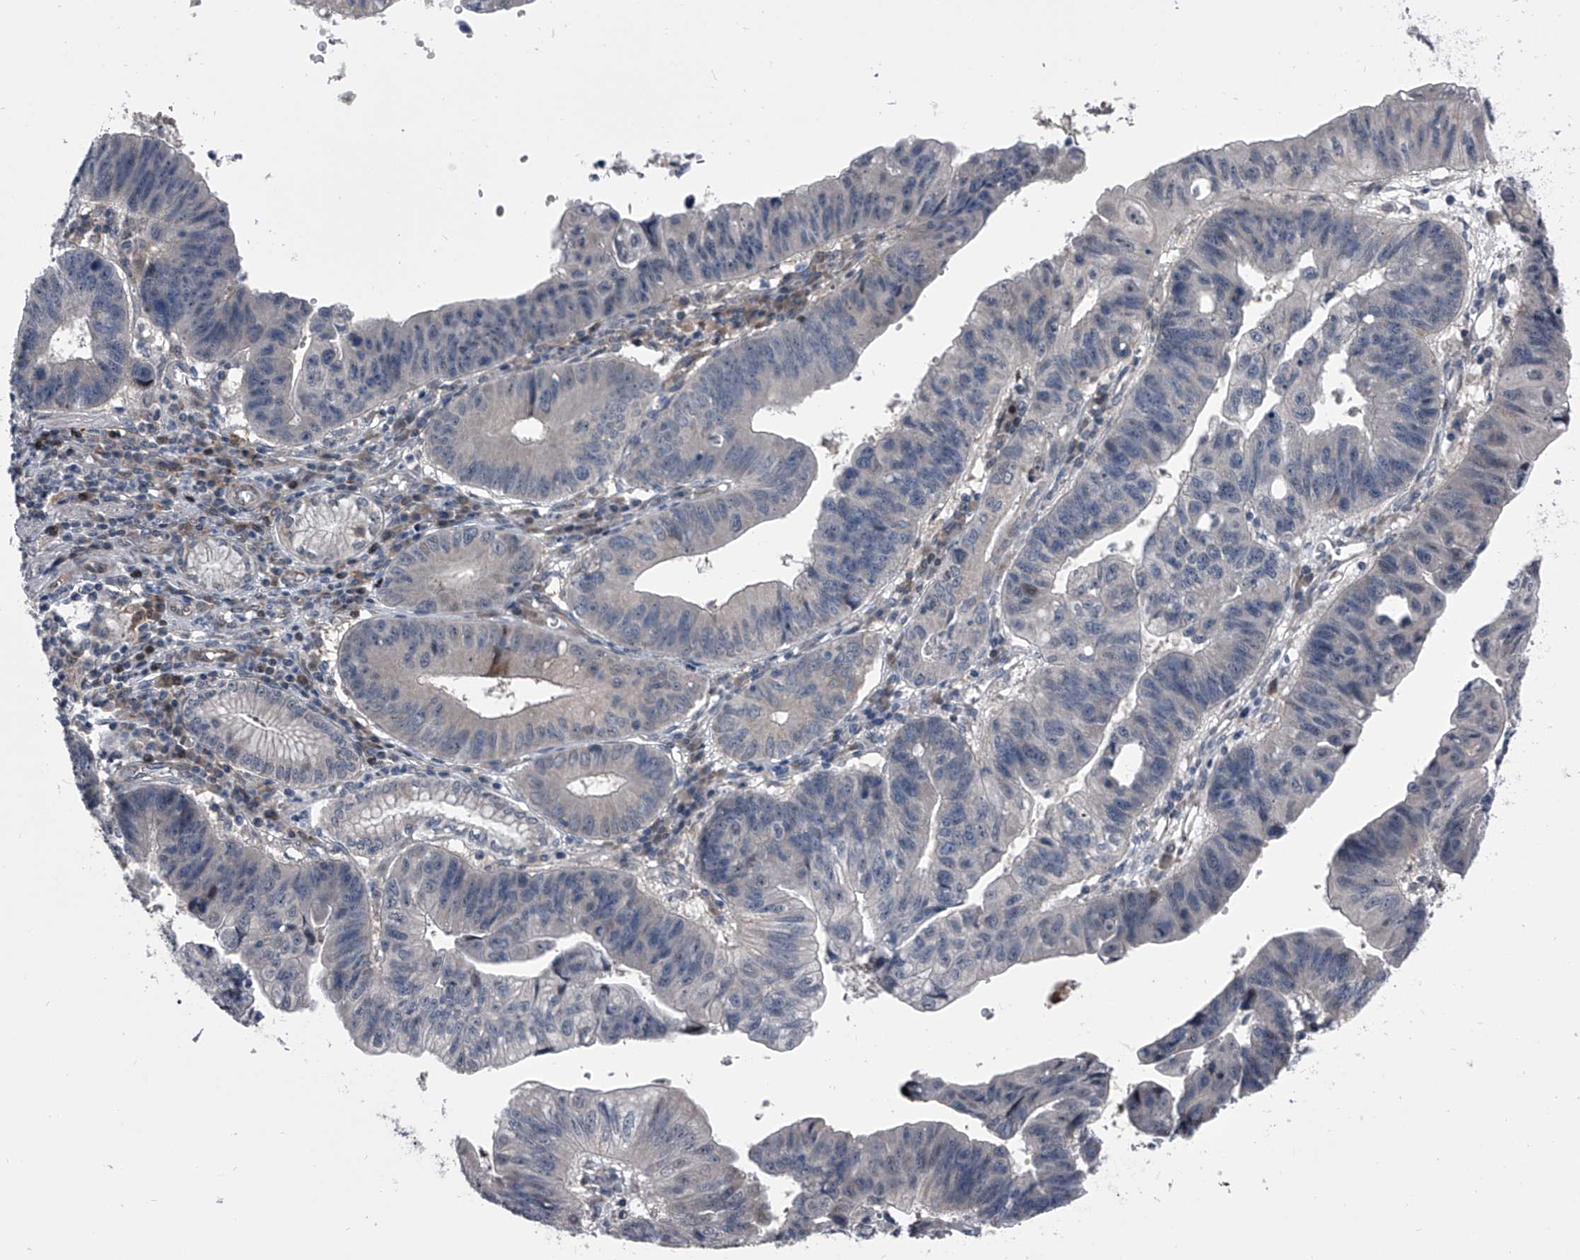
{"staining": {"intensity": "negative", "quantity": "none", "location": "none"}, "tissue": "stomach cancer", "cell_type": "Tumor cells", "image_type": "cancer", "snomed": [{"axis": "morphology", "description": "Adenocarcinoma, NOS"}, {"axis": "topography", "description": "Stomach"}], "caption": "Photomicrograph shows no protein expression in tumor cells of adenocarcinoma (stomach) tissue.", "gene": "ELK4", "patient": {"sex": "male", "age": 59}}